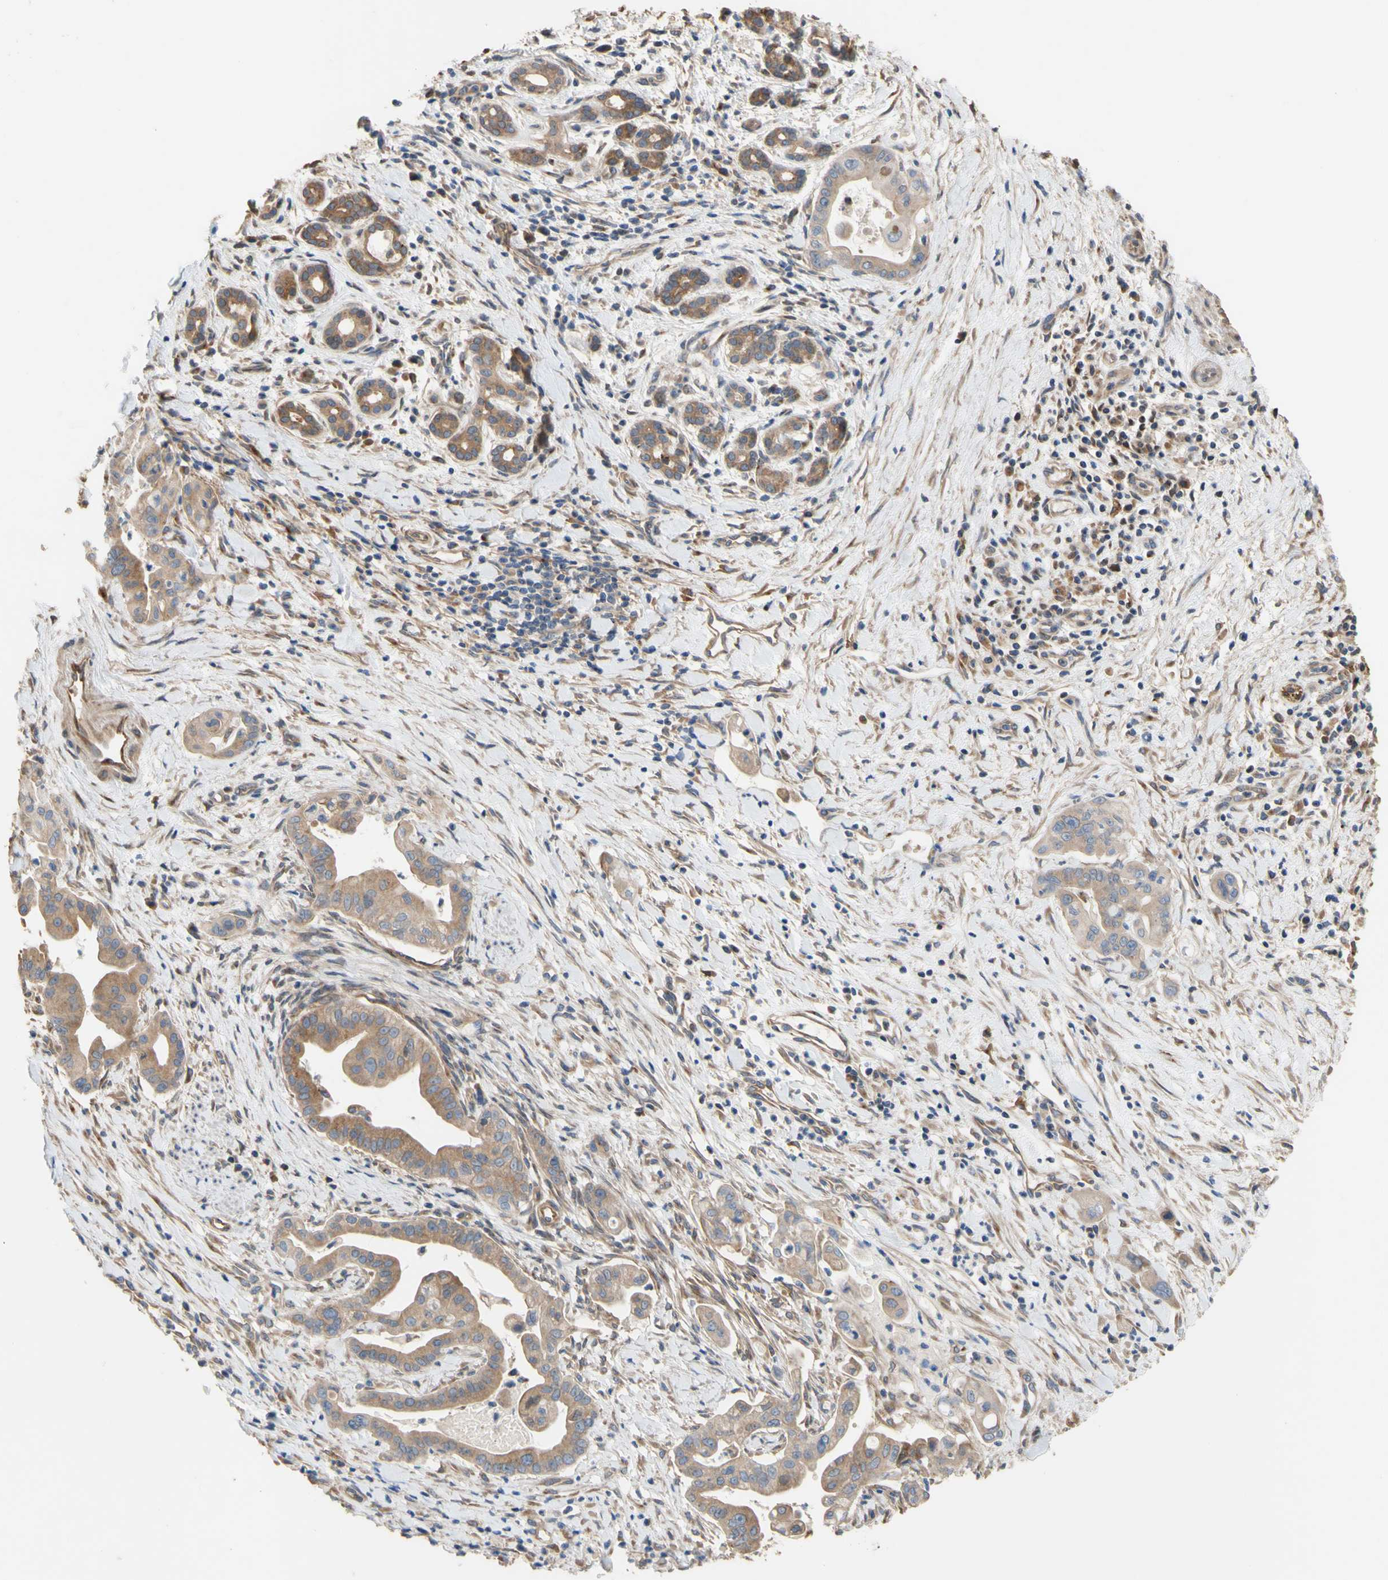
{"staining": {"intensity": "moderate", "quantity": ">75%", "location": "cytoplasmic/membranous"}, "tissue": "pancreatic cancer", "cell_type": "Tumor cells", "image_type": "cancer", "snomed": [{"axis": "morphology", "description": "Adenocarcinoma, NOS"}, {"axis": "topography", "description": "Pancreas"}], "caption": "Protein expression analysis of human pancreatic adenocarcinoma reveals moderate cytoplasmic/membranous expression in approximately >75% of tumor cells.", "gene": "NECTIN3", "patient": {"sex": "female", "age": 75}}